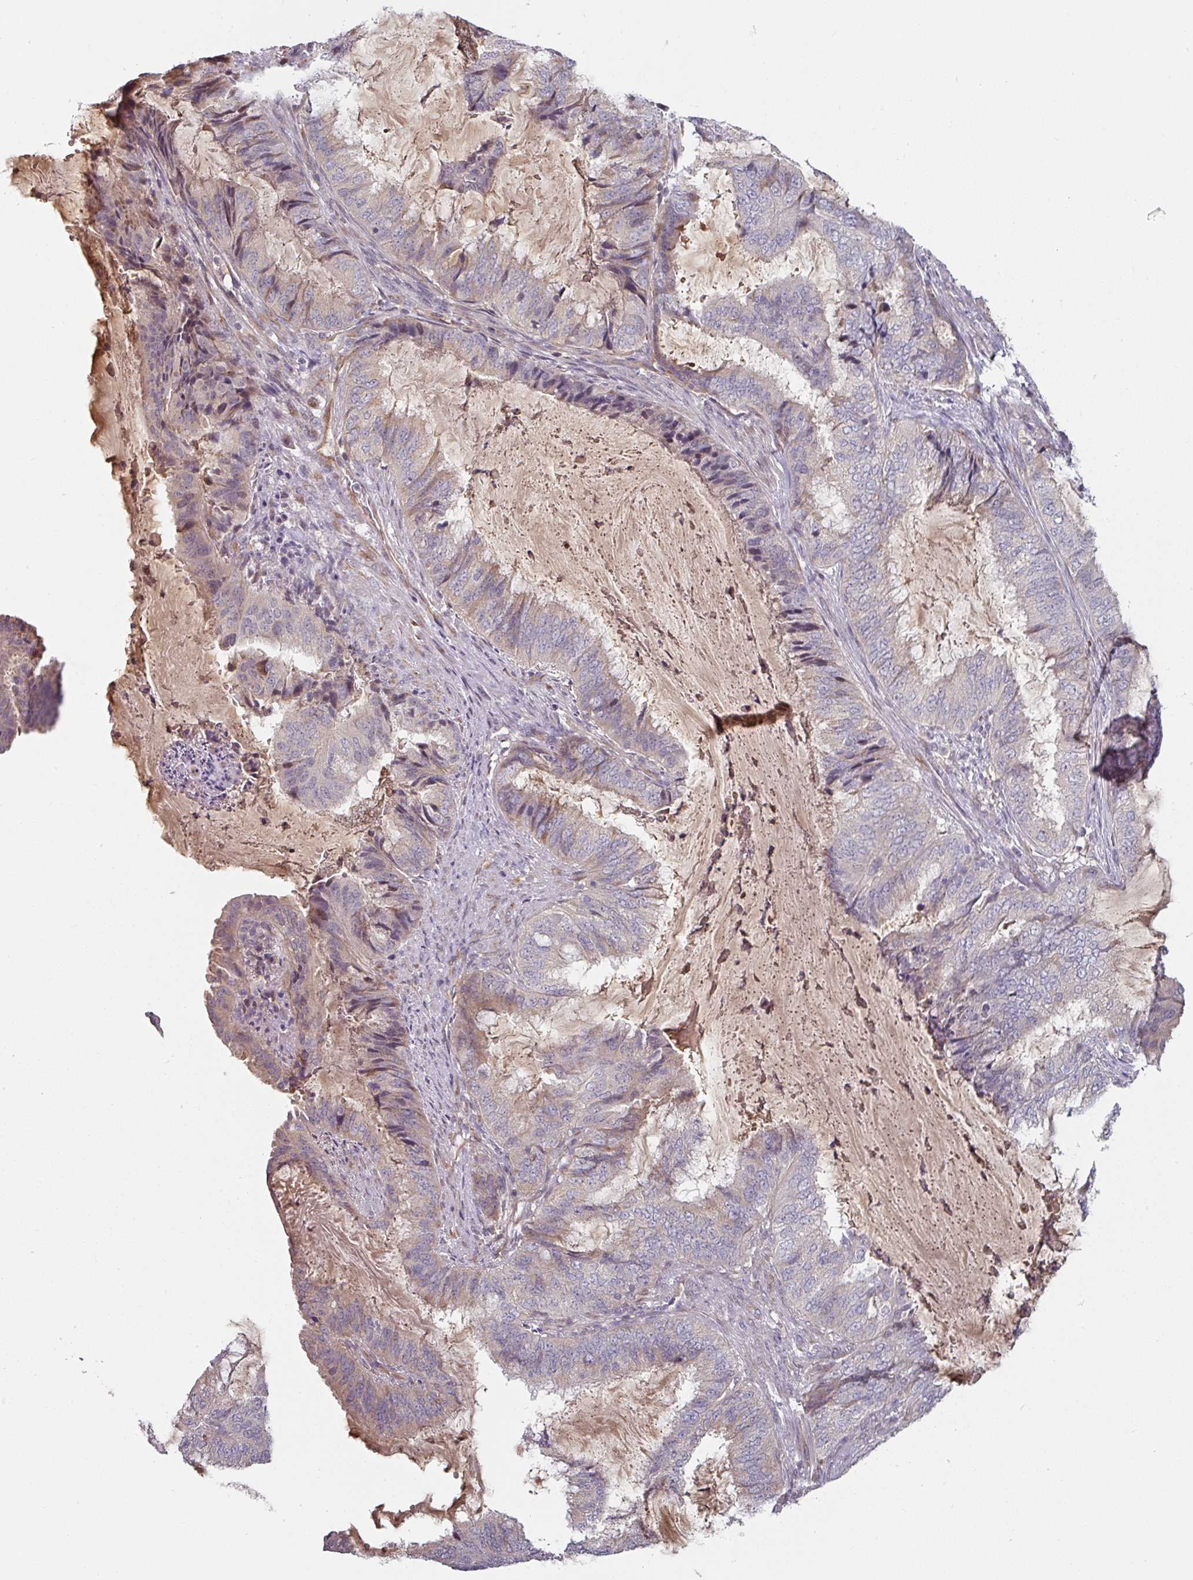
{"staining": {"intensity": "weak", "quantity": "<25%", "location": "cytoplasmic/membranous"}, "tissue": "endometrial cancer", "cell_type": "Tumor cells", "image_type": "cancer", "snomed": [{"axis": "morphology", "description": "Adenocarcinoma, NOS"}, {"axis": "topography", "description": "Endometrium"}], "caption": "IHC micrograph of endometrial cancer (adenocarcinoma) stained for a protein (brown), which shows no staining in tumor cells.", "gene": "CEP78", "patient": {"sex": "female", "age": 51}}